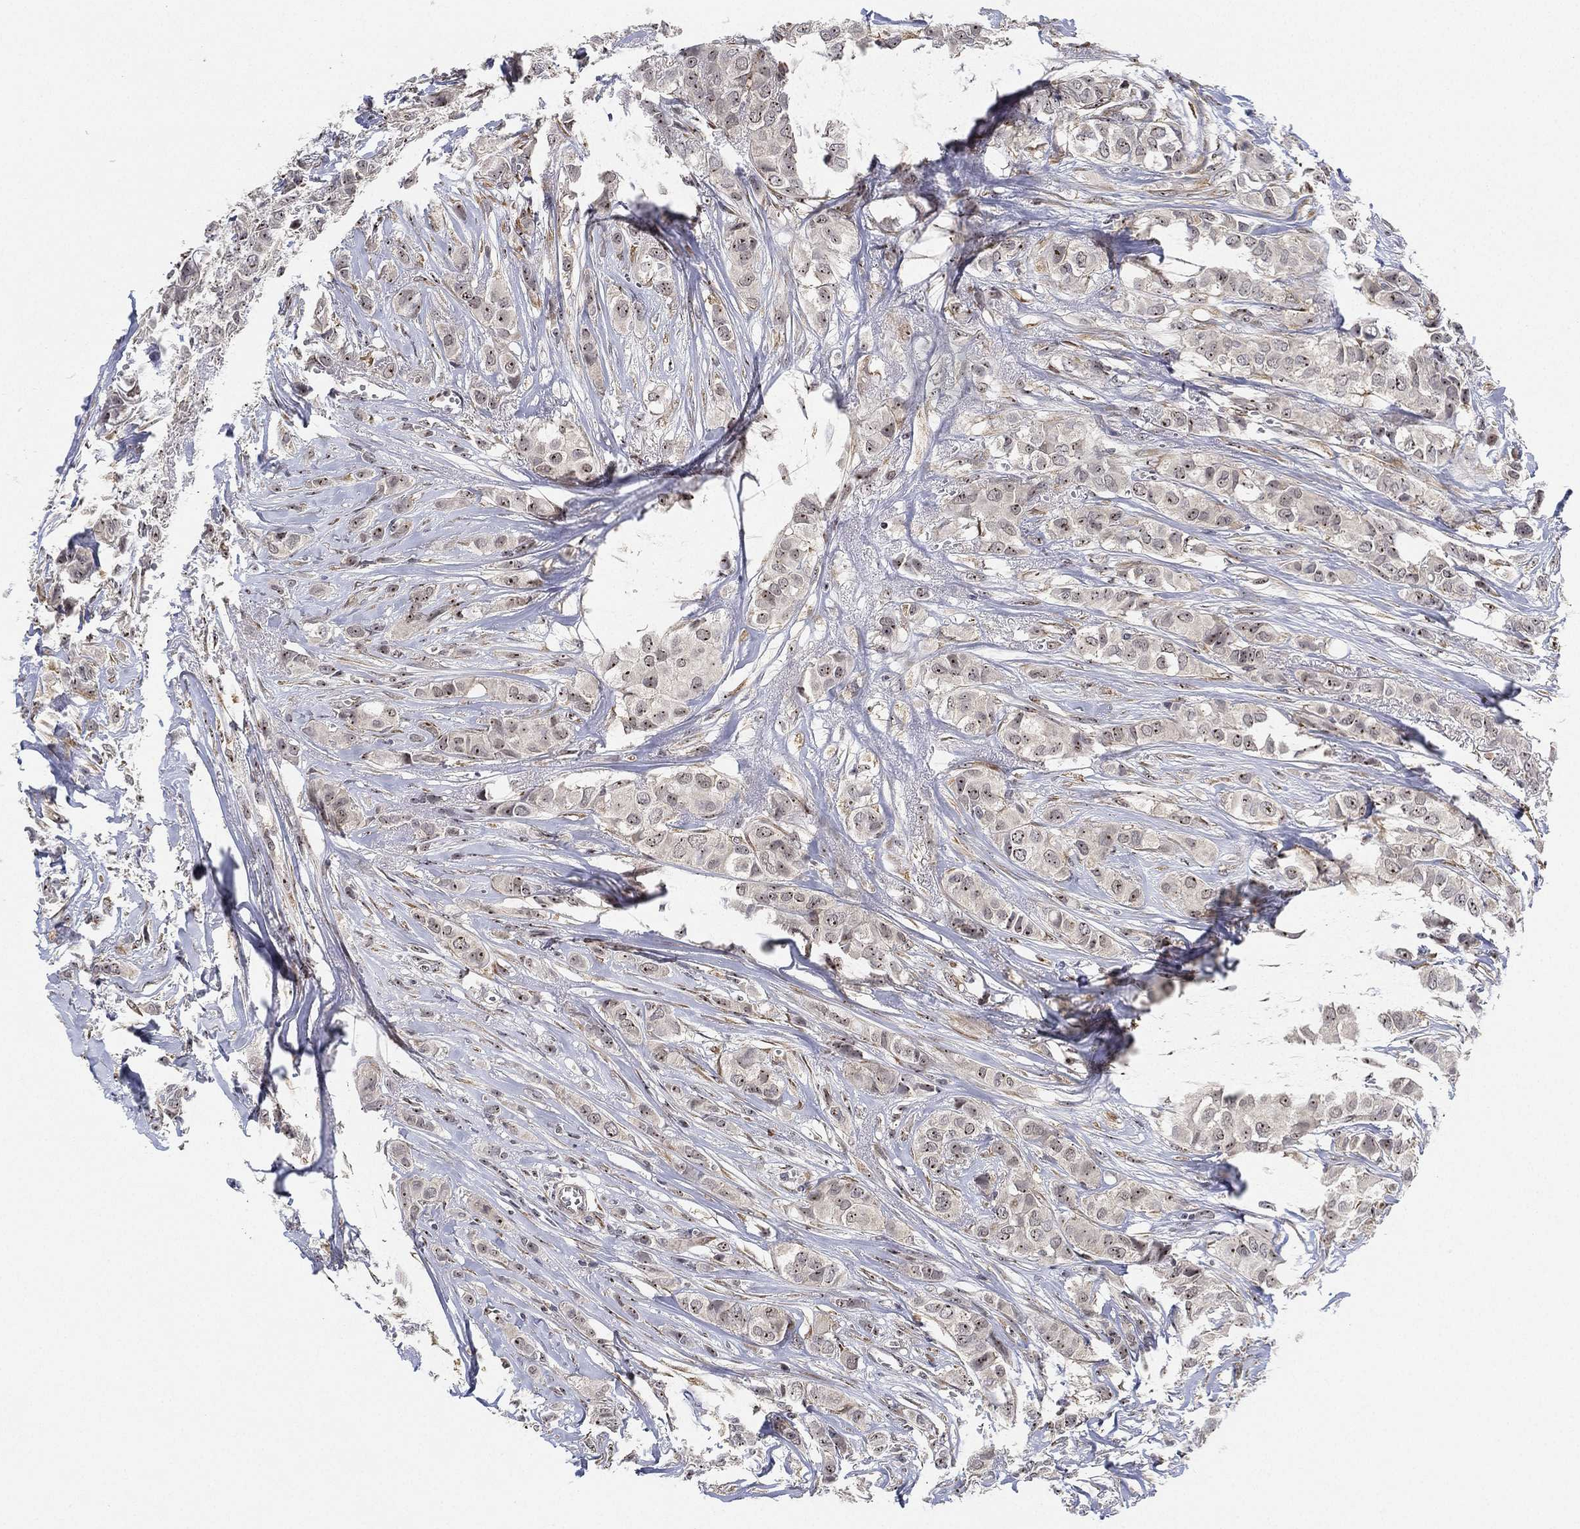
{"staining": {"intensity": "weak", "quantity": ">75%", "location": "nuclear"}, "tissue": "breast cancer", "cell_type": "Tumor cells", "image_type": "cancer", "snomed": [{"axis": "morphology", "description": "Duct carcinoma"}, {"axis": "topography", "description": "Breast"}], "caption": "Breast infiltrating ductal carcinoma stained with DAB (3,3'-diaminobenzidine) immunohistochemistry reveals low levels of weak nuclear positivity in about >75% of tumor cells.", "gene": "PPP1R16B", "patient": {"sex": "female", "age": 85}}